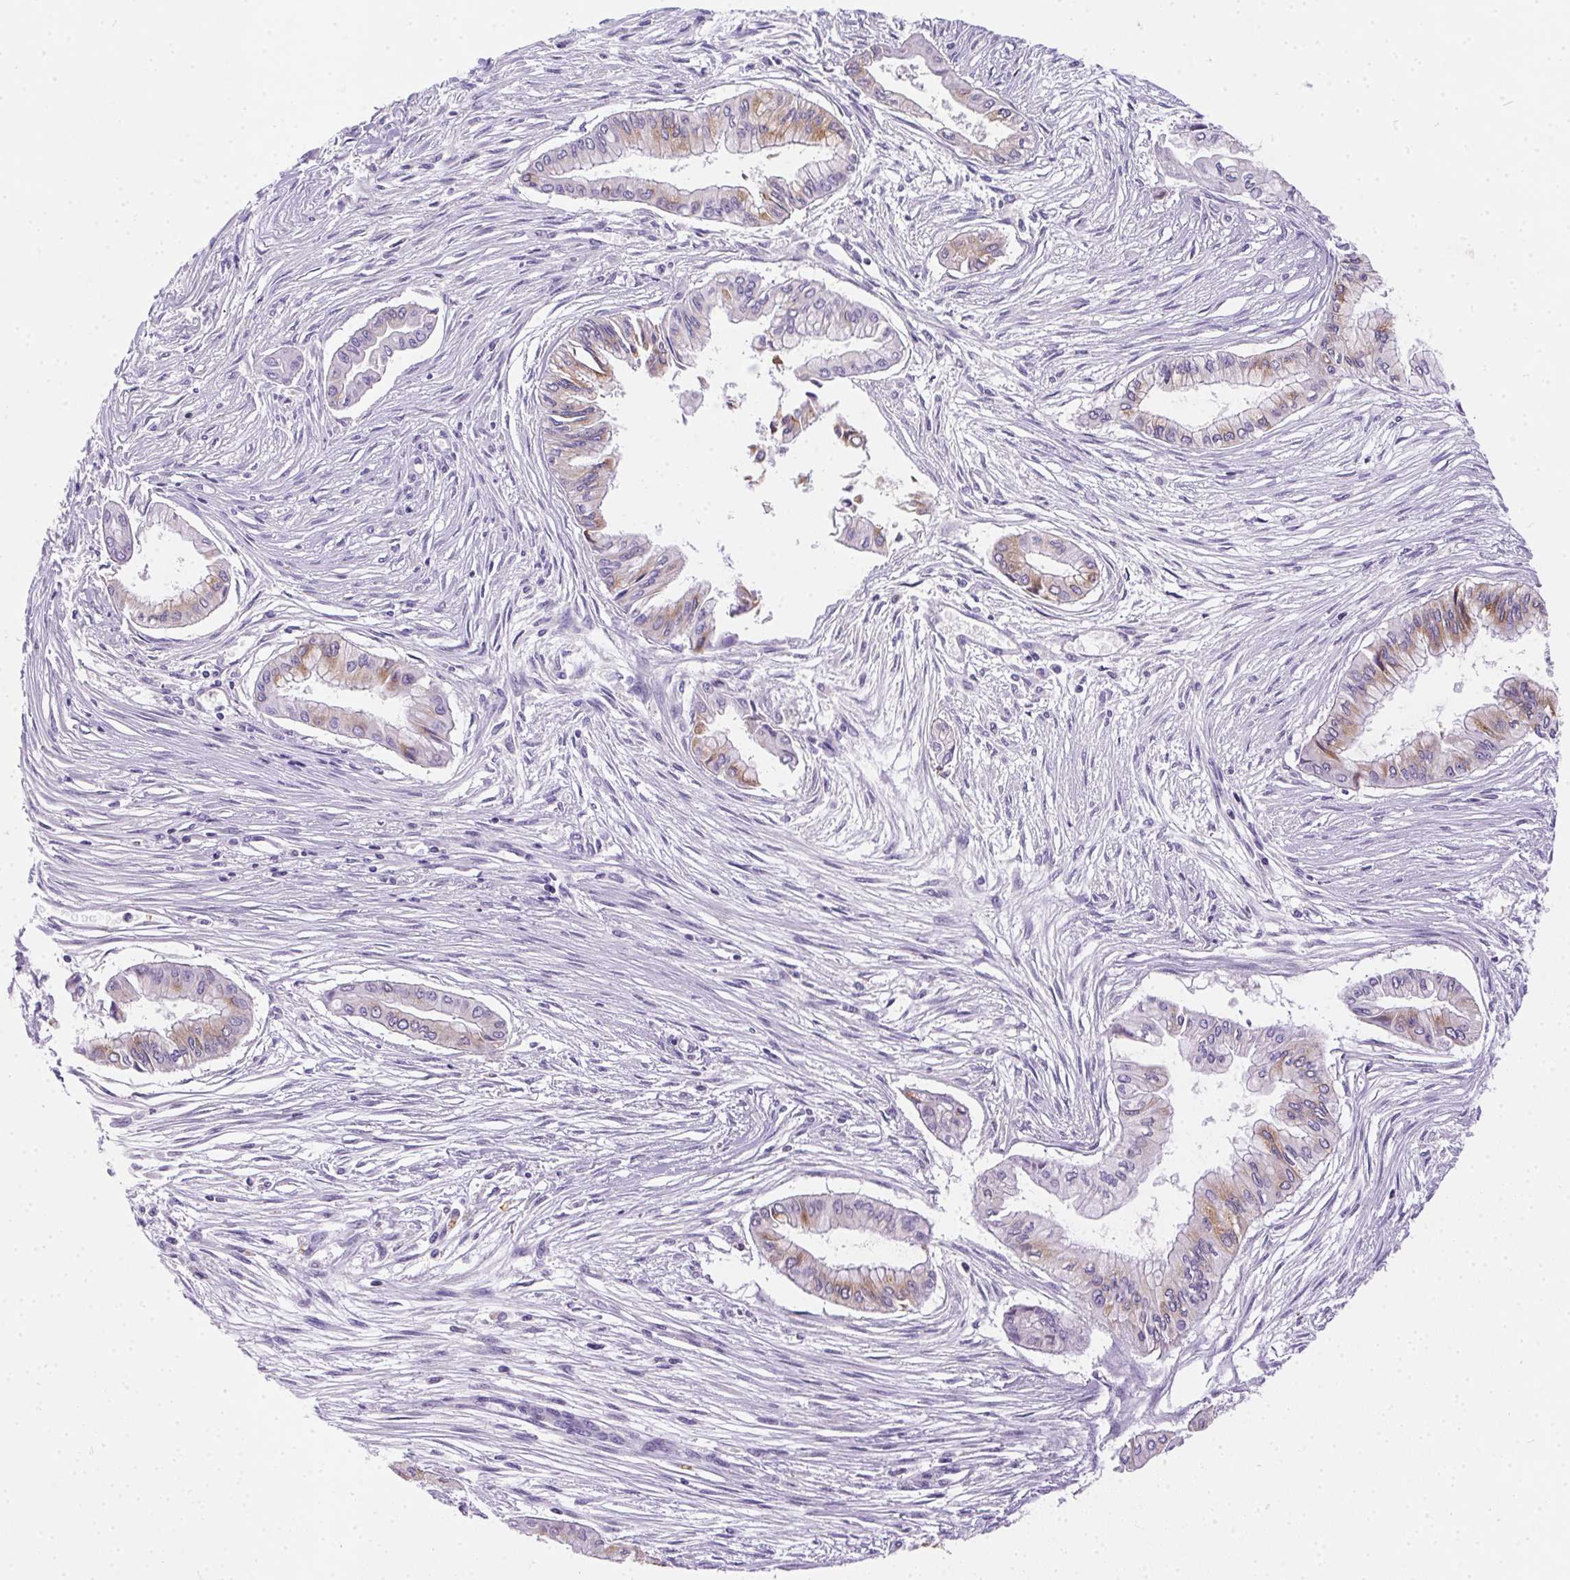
{"staining": {"intensity": "weak", "quantity": "25%-75%", "location": "cytoplasmic/membranous"}, "tissue": "pancreatic cancer", "cell_type": "Tumor cells", "image_type": "cancer", "snomed": [{"axis": "morphology", "description": "Adenocarcinoma, NOS"}, {"axis": "topography", "description": "Pancreas"}], "caption": "DAB (3,3'-diaminobenzidine) immunohistochemical staining of pancreatic cancer shows weak cytoplasmic/membranous protein positivity in about 25%-75% of tumor cells.", "gene": "SSTR4", "patient": {"sex": "female", "age": 68}}